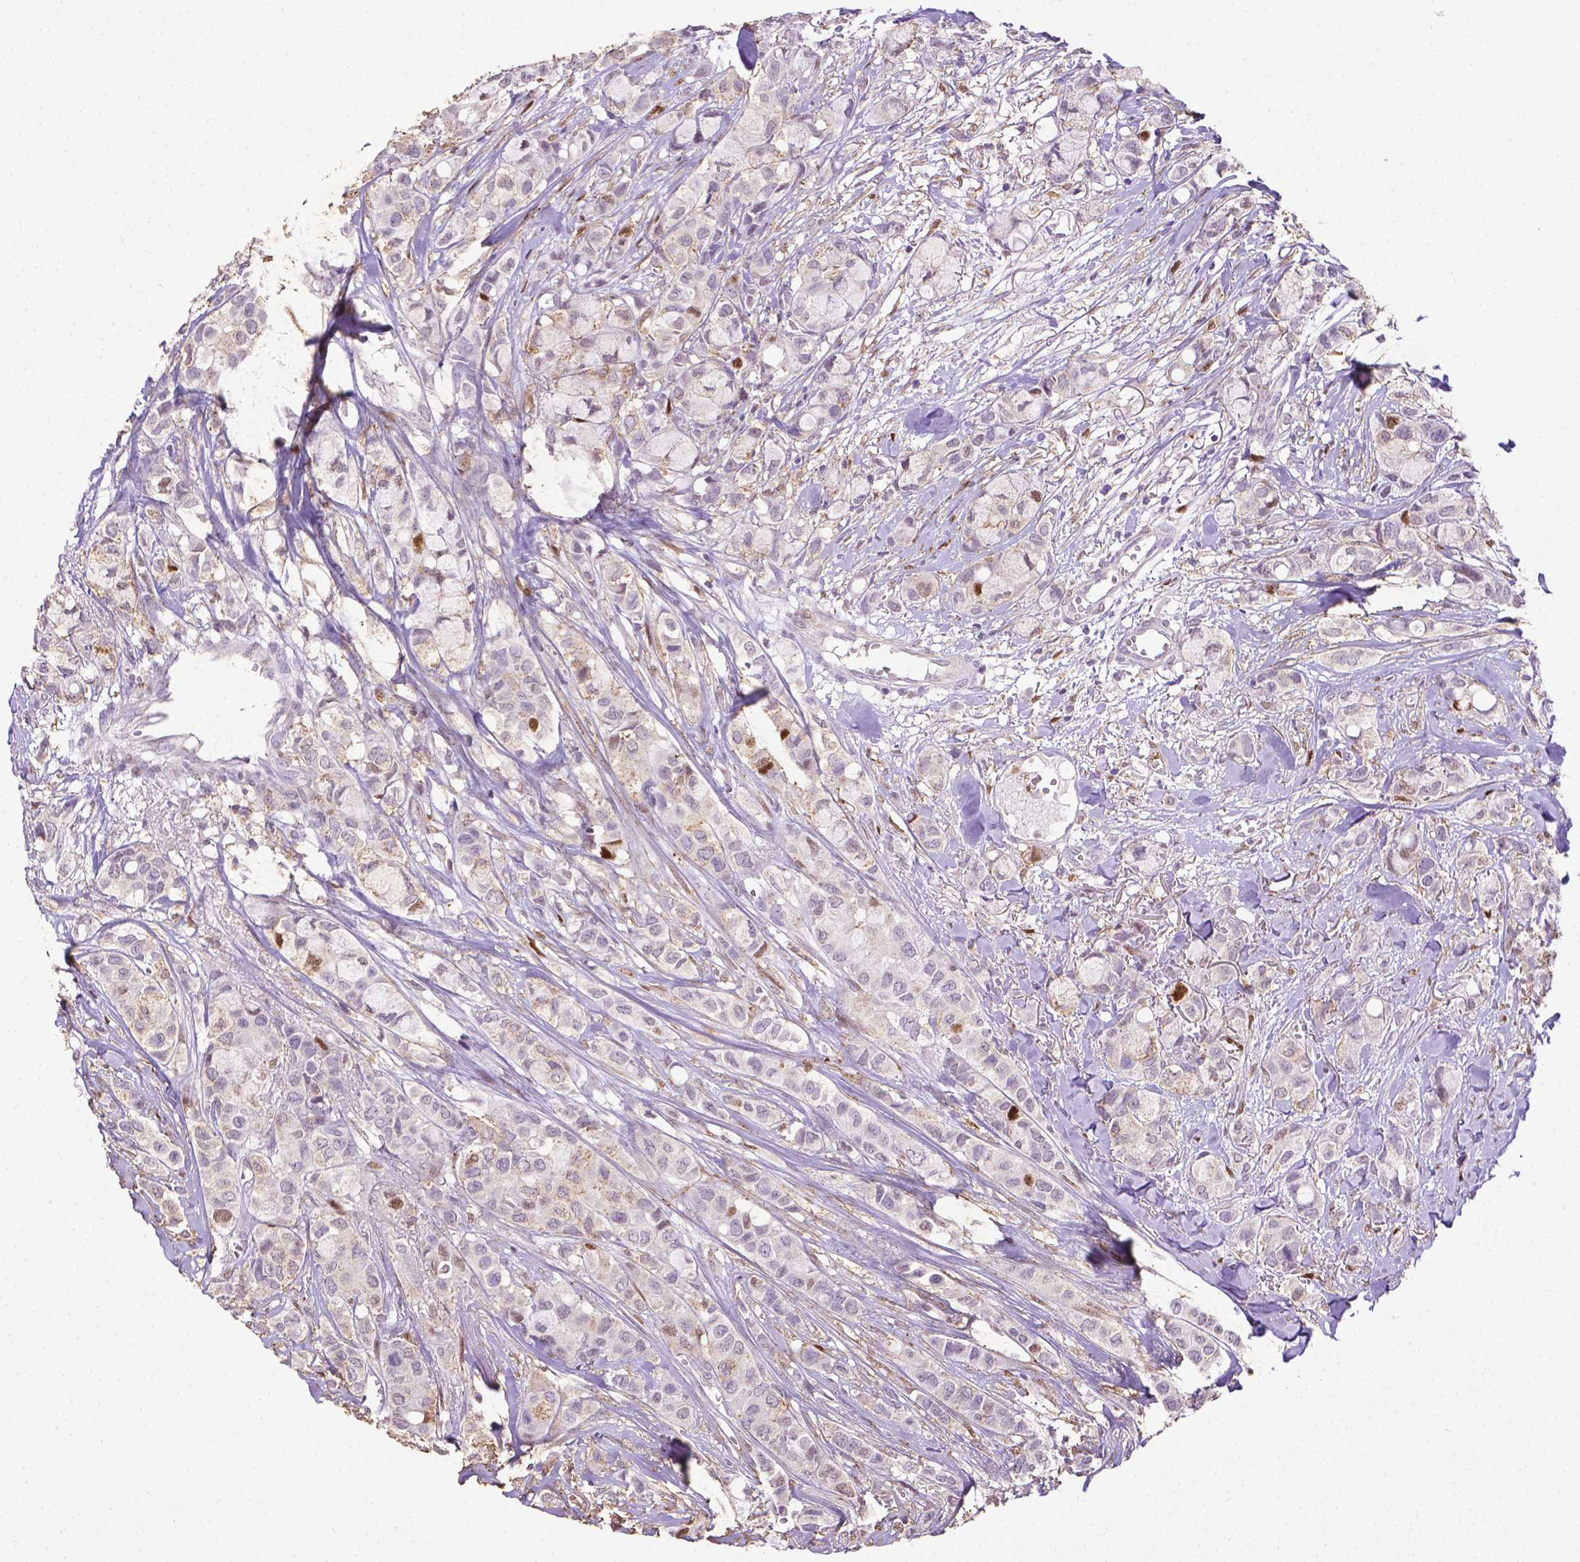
{"staining": {"intensity": "moderate", "quantity": "<25%", "location": "nuclear"}, "tissue": "breast cancer", "cell_type": "Tumor cells", "image_type": "cancer", "snomed": [{"axis": "morphology", "description": "Duct carcinoma"}, {"axis": "topography", "description": "Breast"}], "caption": "About <25% of tumor cells in breast cancer reveal moderate nuclear protein staining as visualized by brown immunohistochemical staining.", "gene": "CDKN1A", "patient": {"sex": "female", "age": 85}}